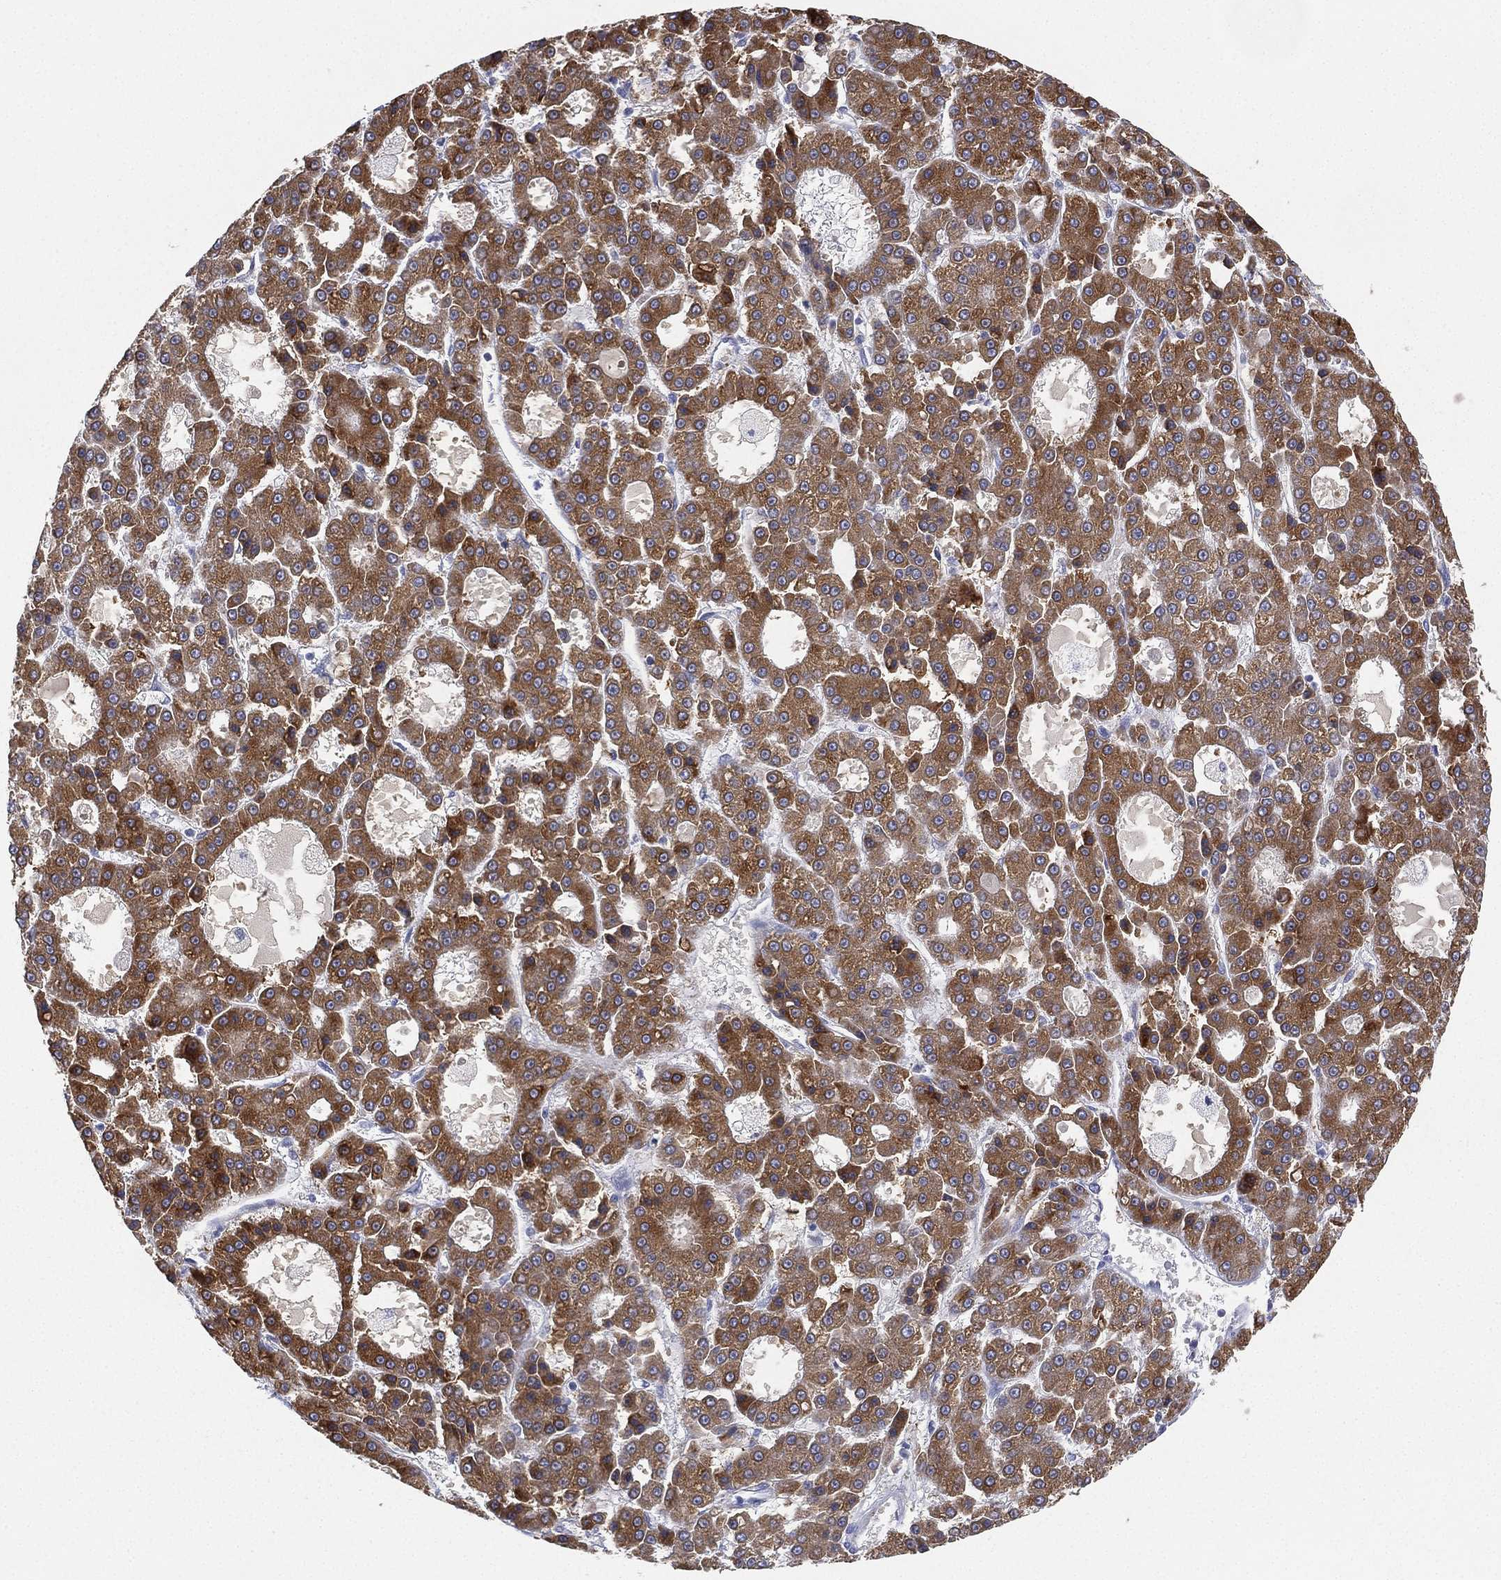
{"staining": {"intensity": "moderate", "quantity": "25%-75%", "location": "cytoplasmic/membranous"}, "tissue": "liver cancer", "cell_type": "Tumor cells", "image_type": "cancer", "snomed": [{"axis": "morphology", "description": "Carcinoma, Hepatocellular, NOS"}, {"axis": "topography", "description": "Liver"}], "caption": "An immunohistochemistry image of neoplastic tissue is shown. Protein staining in brown shows moderate cytoplasmic/membranous positivity in liver cancer (hepatocellular carcinoma) within tumor cells.", "gene": "CYP2D6", "patient": {"sex": "male", "age": 70}}